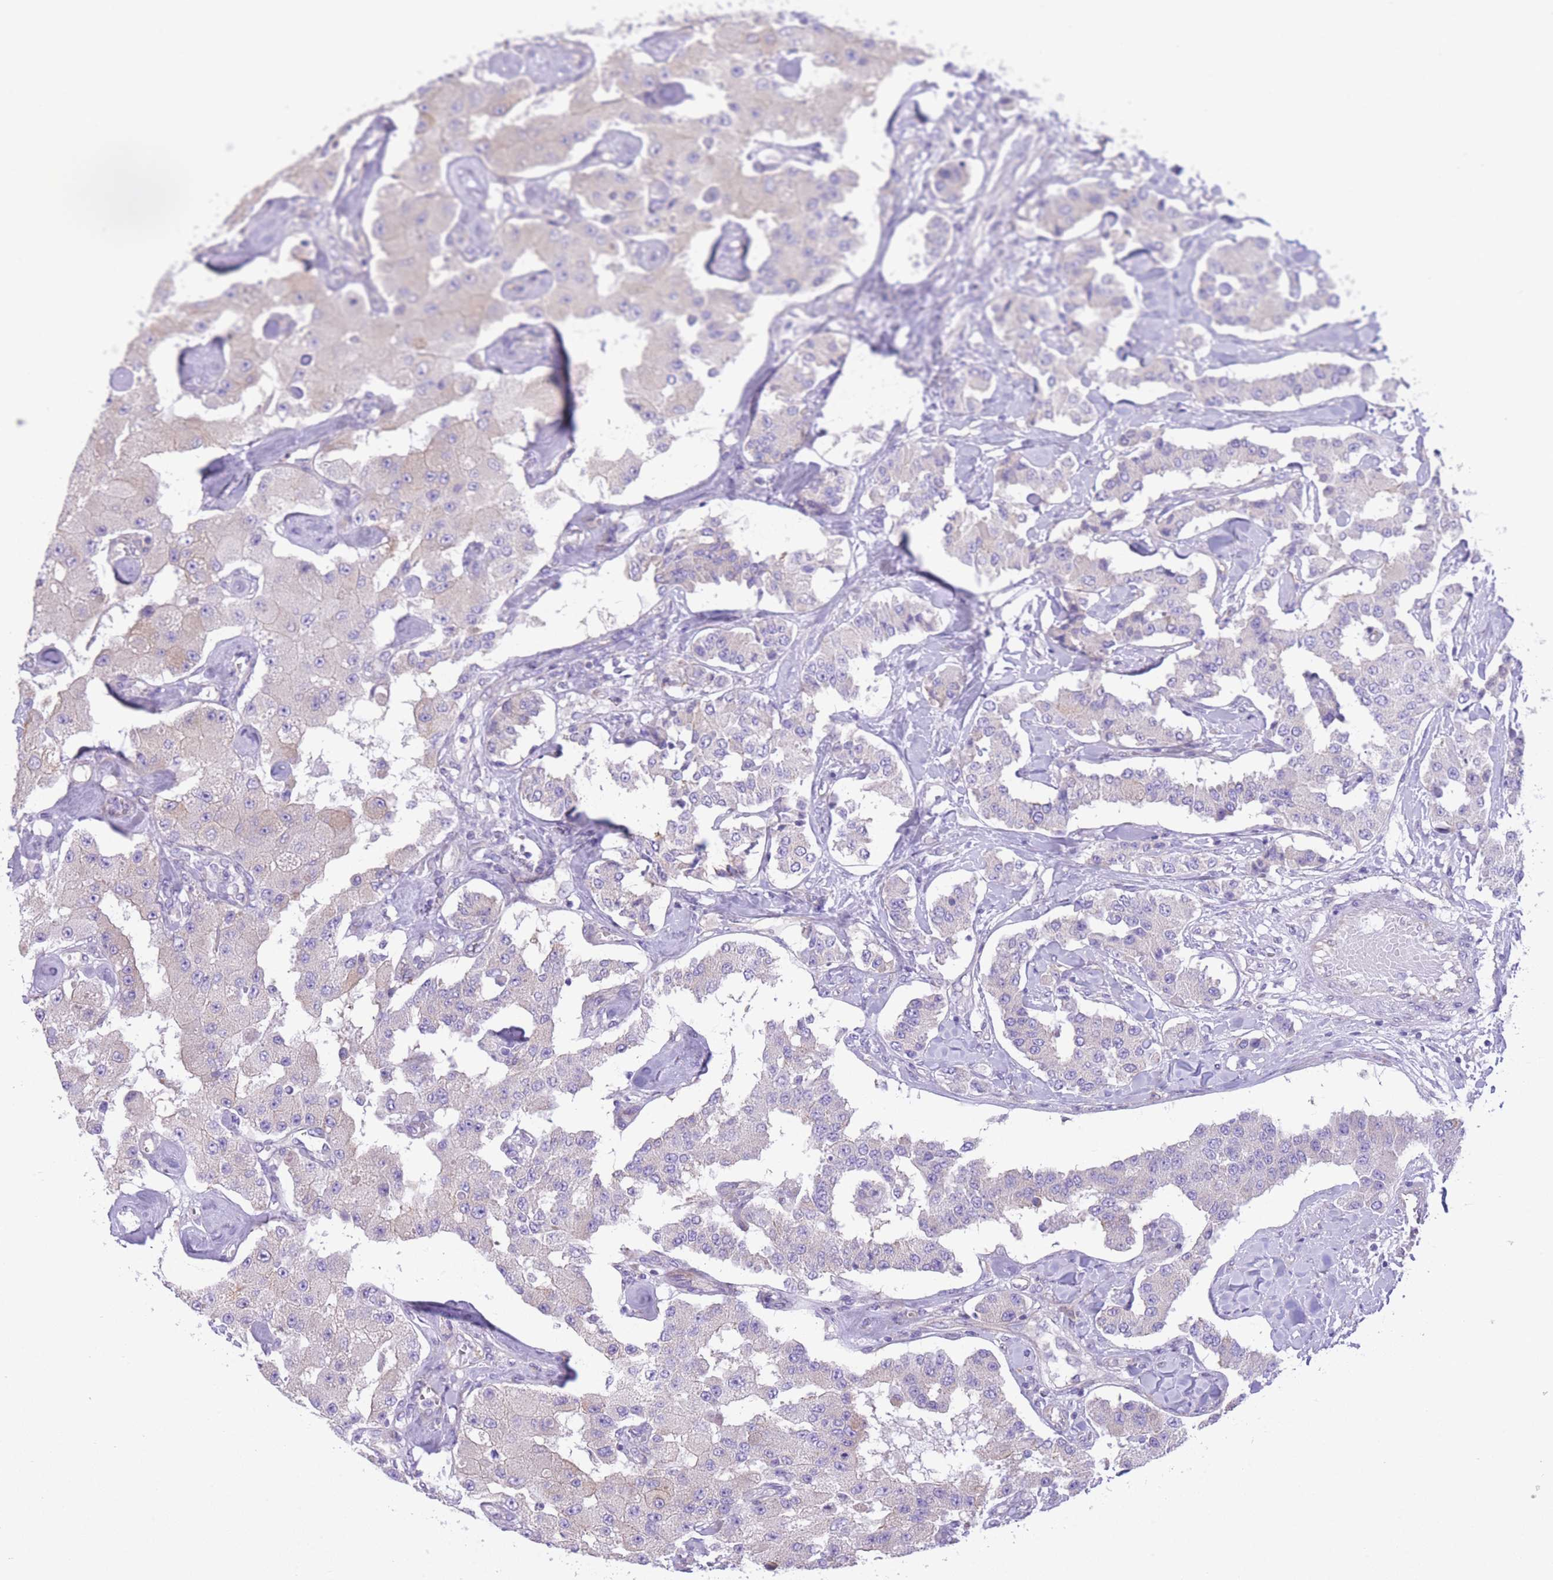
{"staining": {"intensity": "negative", "quantity": "none", "location": "none"}, "tissue": "carcinoid", "cell_type": "Tumor cells", "image_type": "cancer", "snomed": [{"axis": "morphology", "description": "Carcinoid, malignant, NOS"}, {"axis": "topography", "description": "Pancreas"}], "caption": "Immunohistochemistry (IHC) photomicrograph of carcinoid (malignant) stained for a protein (brown), which reveals no positivity in tumor cells.", "gene": "RHOU", "patient": {"sex": "male", "age": 41}}